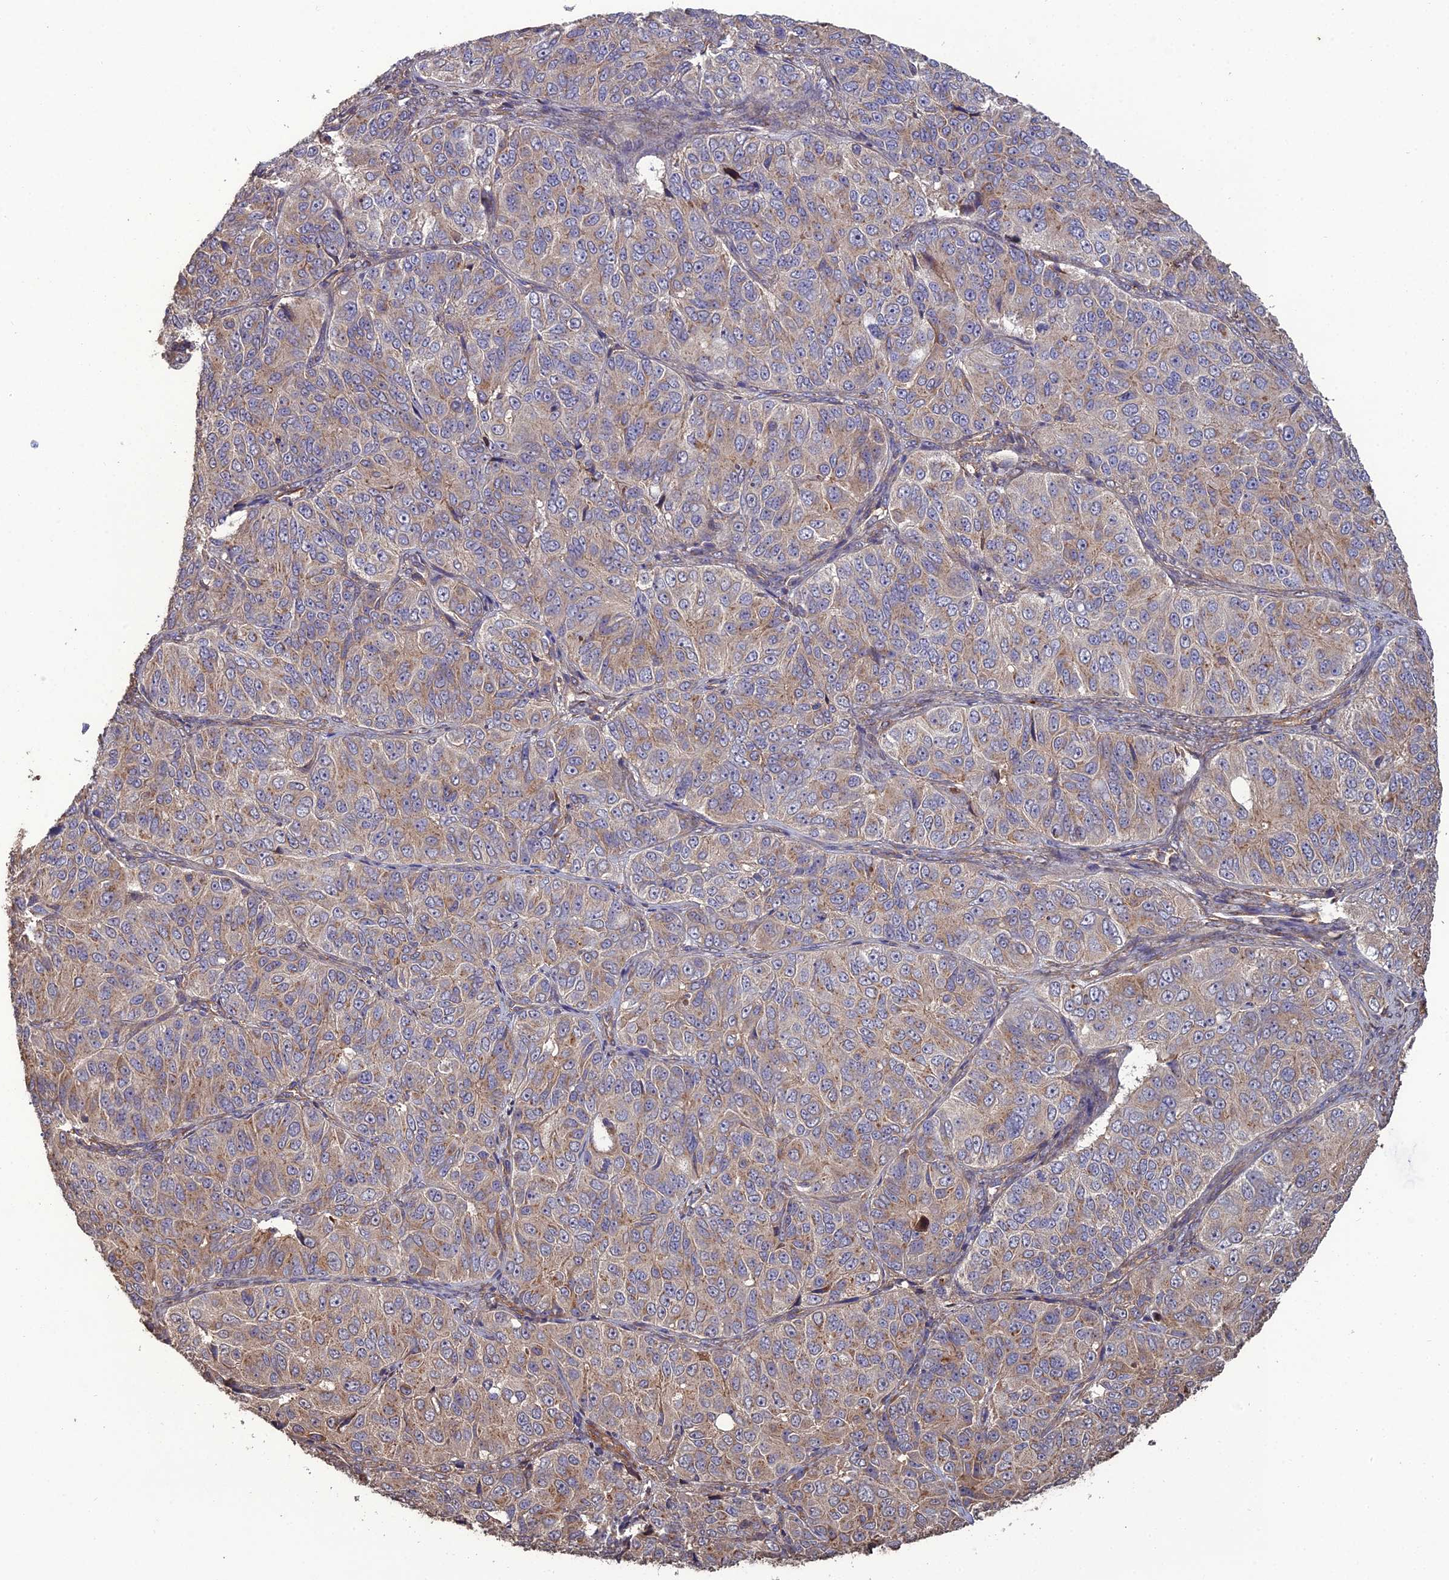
{"staining": {"intensity": "weak", "quantity": "25%-75%", "location": "cytoplasmic/membranous"}, "tissue": "ovarian cancer", "cell_type": "Tumor cells", "image_type": "cancer", "snomed": [{"axis": "morphology", "description": "Carcinoma, endometroid"}, {"axis": "topography", "description": "Ovary"}], "caption": "Immunohistochemistry photomicrograph of neoplastic tissue: human ovarian cancer (endometroid carcinoma) stained using immunohistochemistry shows low levels of weak protein expression localized specifically in the cytoplasmic/membranous of tumor cells, appearing as a cytoplasmic/membranous brown color.", "gene": "ATP6V0A2", "patient": {"sex": "female", "age": 51}}